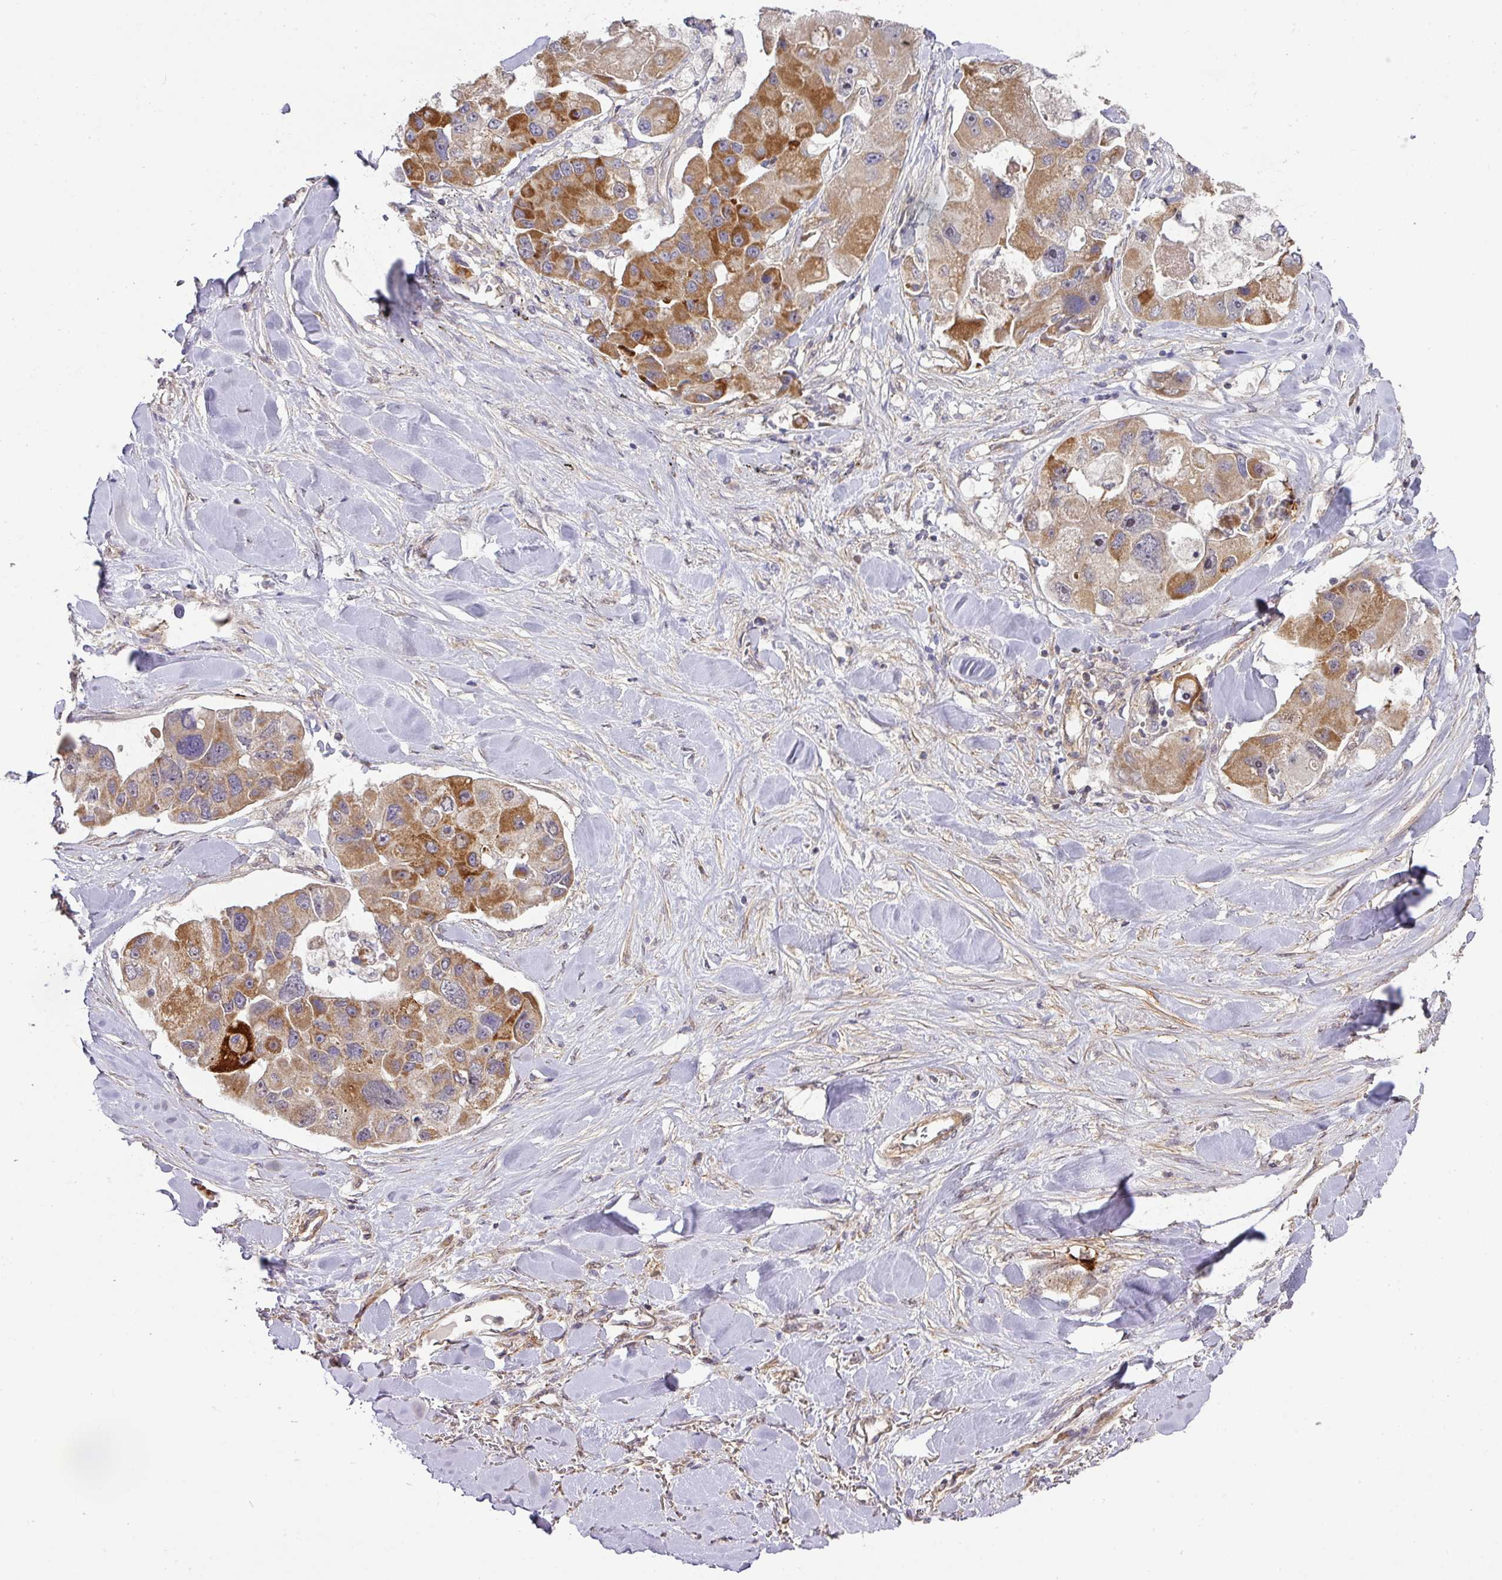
{"staining": {"intensity": "moderate", "quantity": ">75%", "location": "cytoplasmic/membranous"}, "tissue": "lung cancer", "cell_type": "Tumor cells", "image_type": "cancer", "snomed": [{"axis": "morphology", "description": "Adenocarcinoma, NOS"}, {"axis": "topography", "description": "Lung"}], "caption": "This image exhibits lung cancer (adenocarcinoma) stained with IHC to label a protein in brown. The cytoplasmic/membranous of tumor cells show moderate positivity for the protein. Nuclei are counter-stained blue.", "gene": "STK35", "patient": {"sex": "female", "age": 54}}